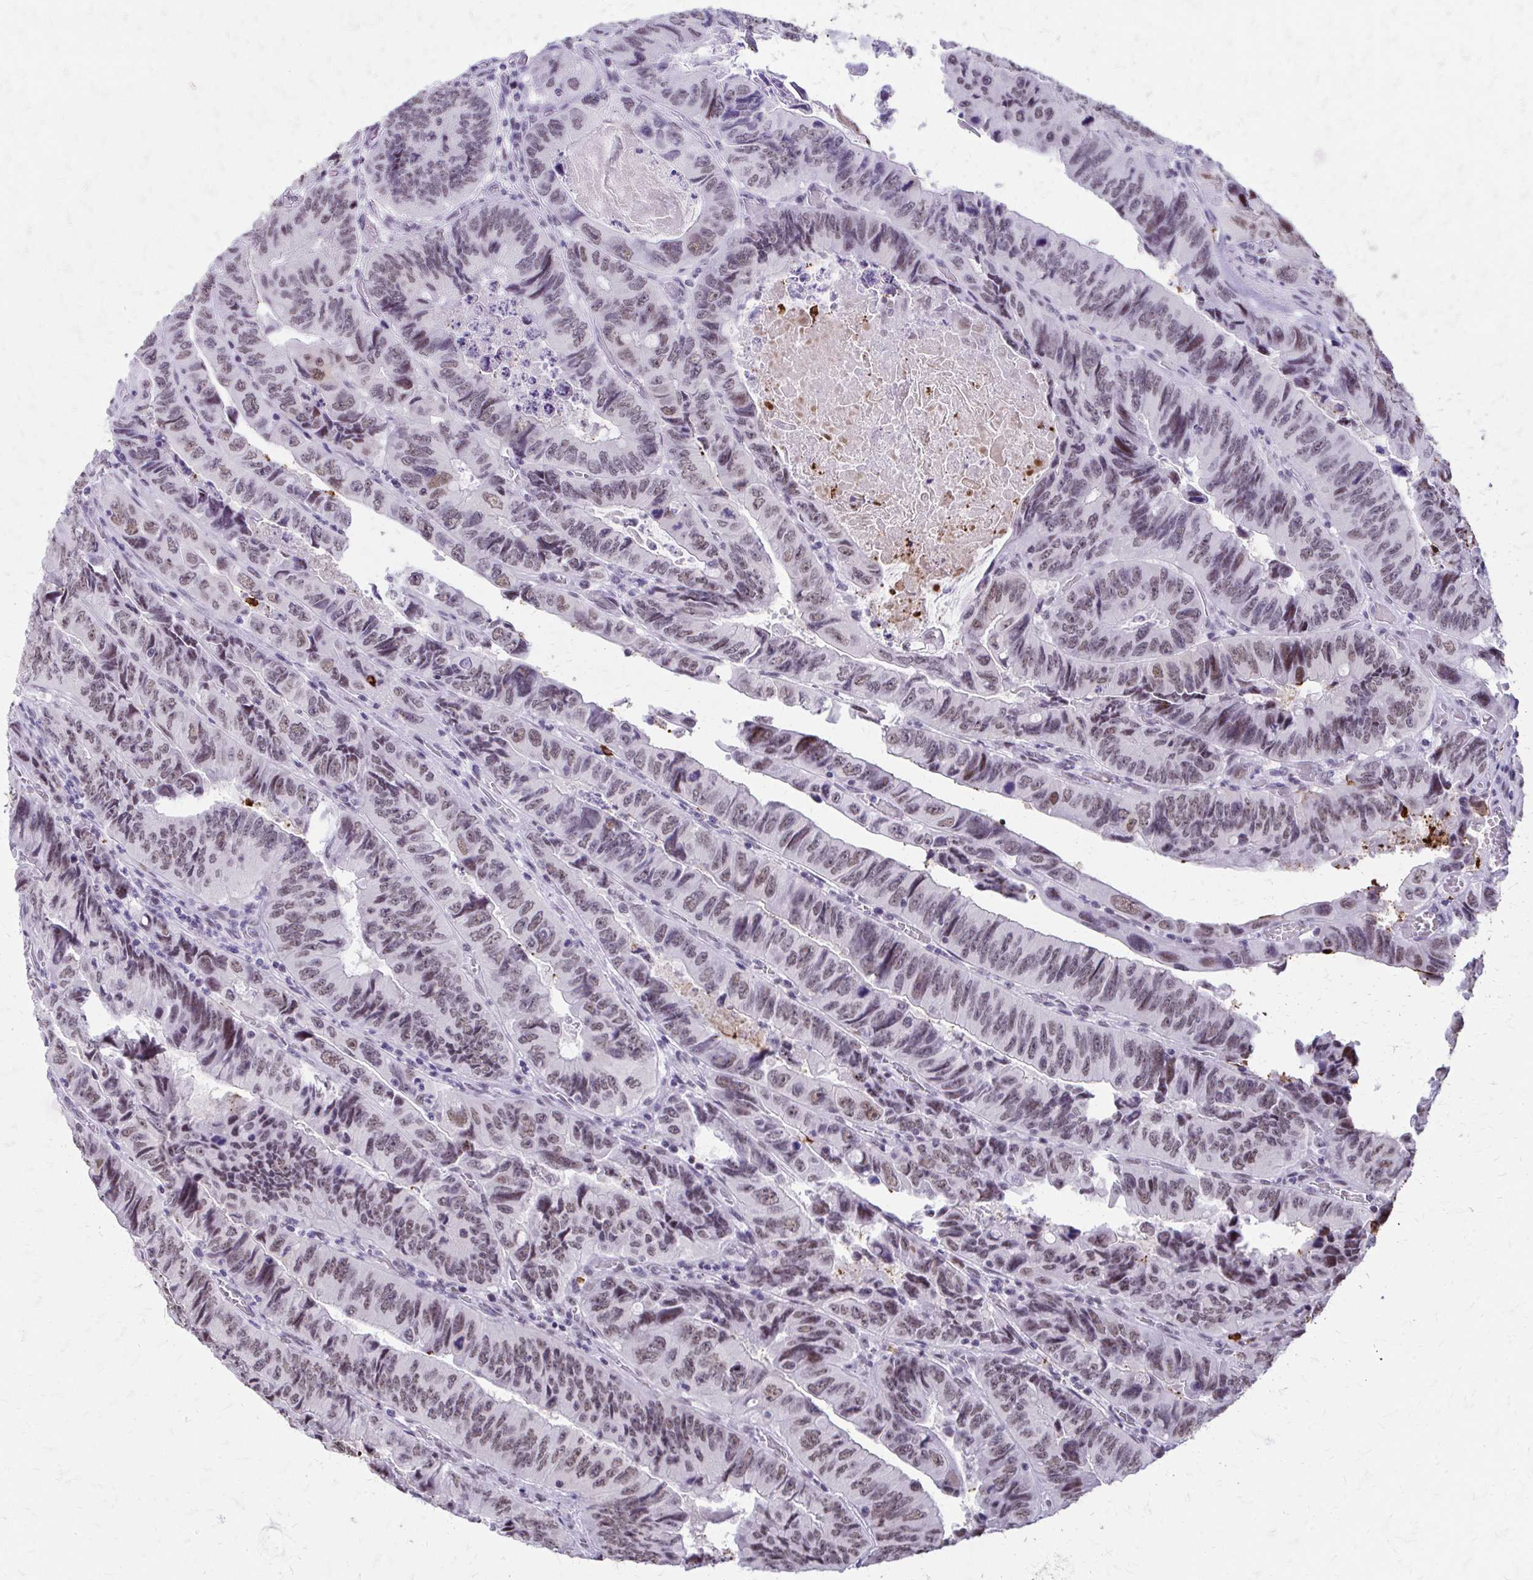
{"staining": {"intensity": "weak", "quantity": "25%-75%", "location": "nuclear"}, "tissue": "colorectal cancer", "cell_type": "Tumor cells", "image_type": "cancer", "snomed": [{"axis": "morphology", "description": "Adenocarcinoma, NOS"}, {"axis": "topography", "description": "Colon"}], "caption": "This is an image of immunohistochemistry staining of colorectal cancer, which shows weak staining in the nuclear of tumor cells.", "gene": "SS18", "patient": {"sex": "female", "age": 84}}